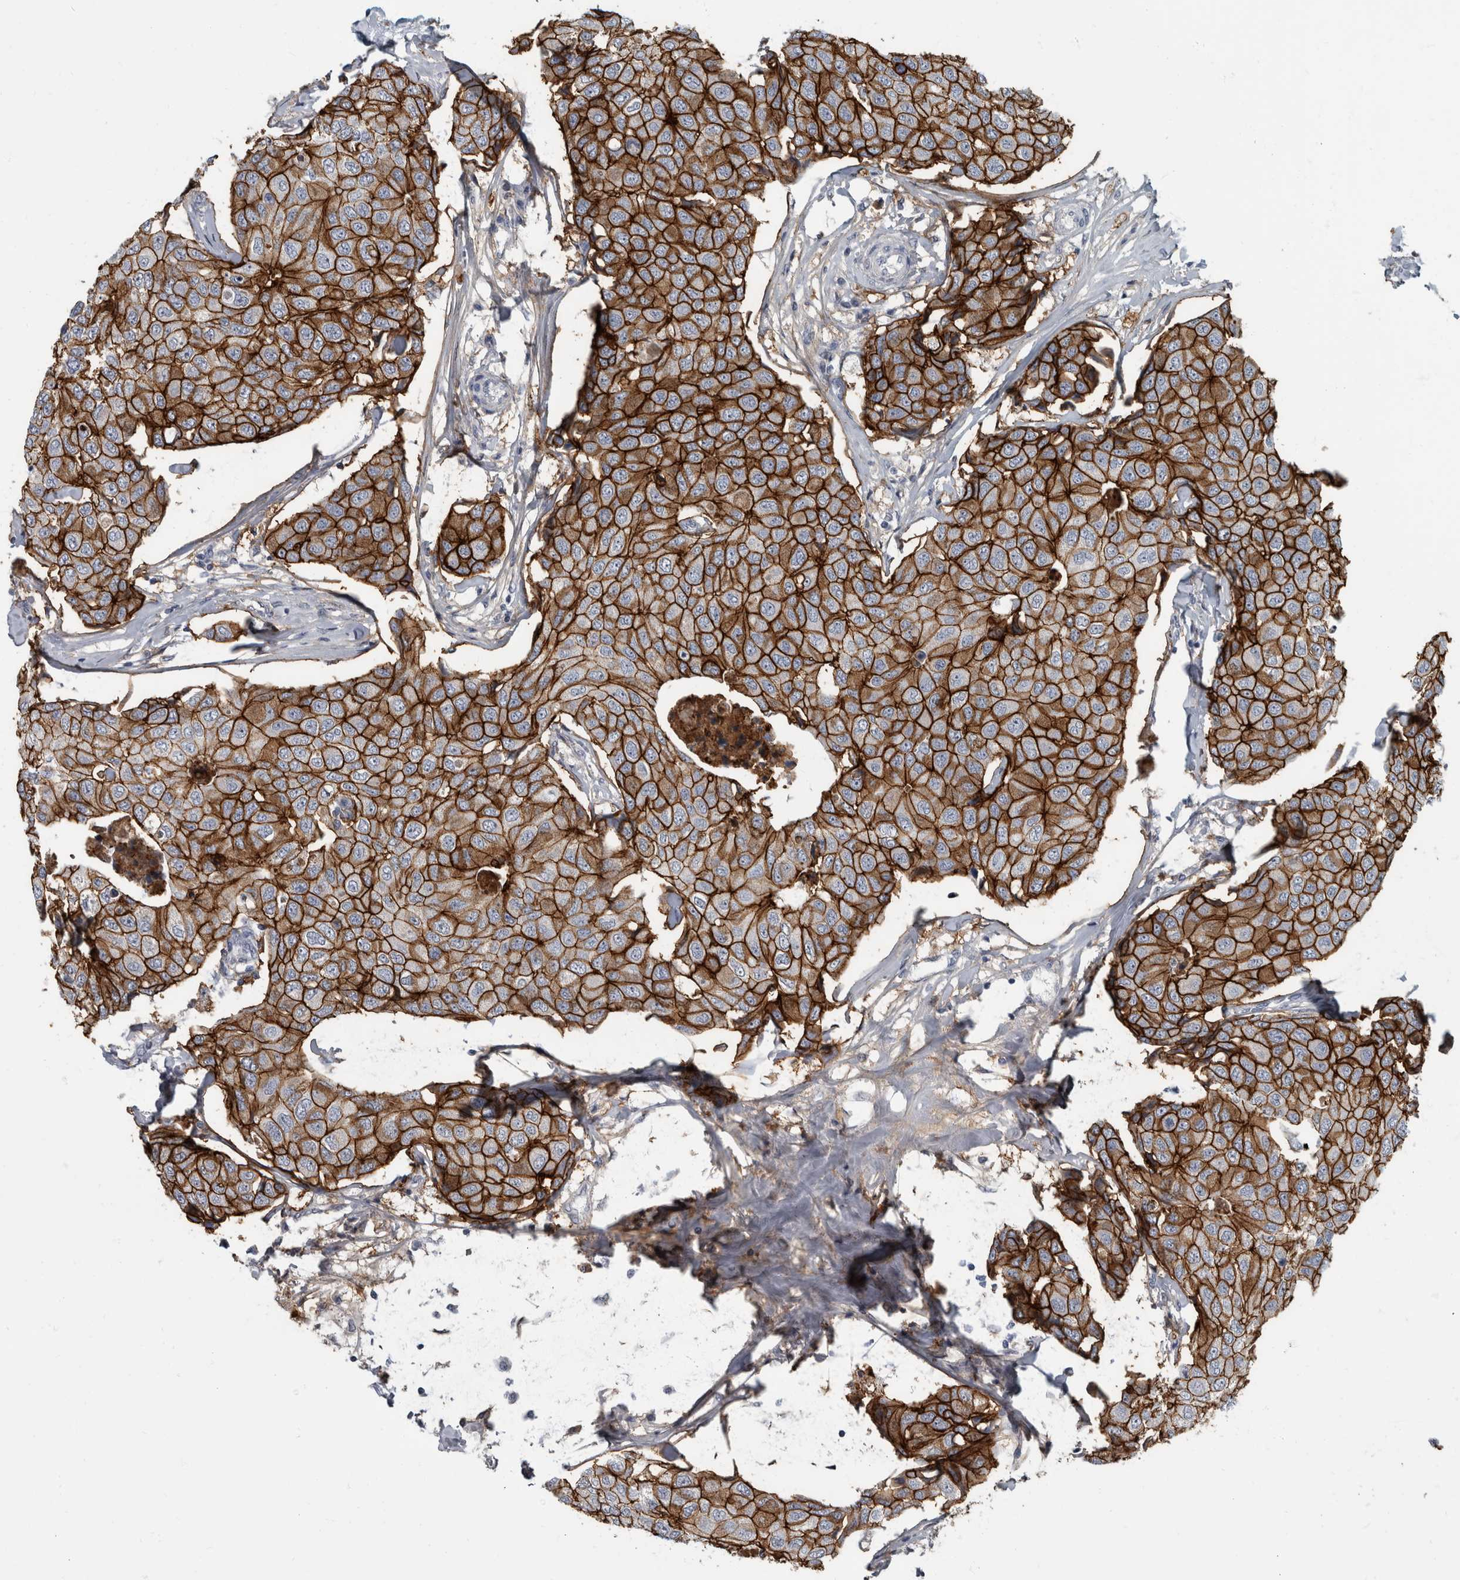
{"staining": {"intensity": "strong", "quantity": ">75%", "location": "cytoplasmic/membranous"}, "tissue": "breast cancer", "cell_type": "Tumor cells", "image_type": "cancer", "snomed": [{"axis": "morphology", "description": "Duct carcinoma"}, {"axis": "topography", "description": "Breast"}], "caption": "A photomicrograph of breast cancer stained for a protein exhibits strong cytoplasmic/membranous brown staining in tumor cells.", "gene": "DSG2", "patient": {"sex": "female", "age": 80}}